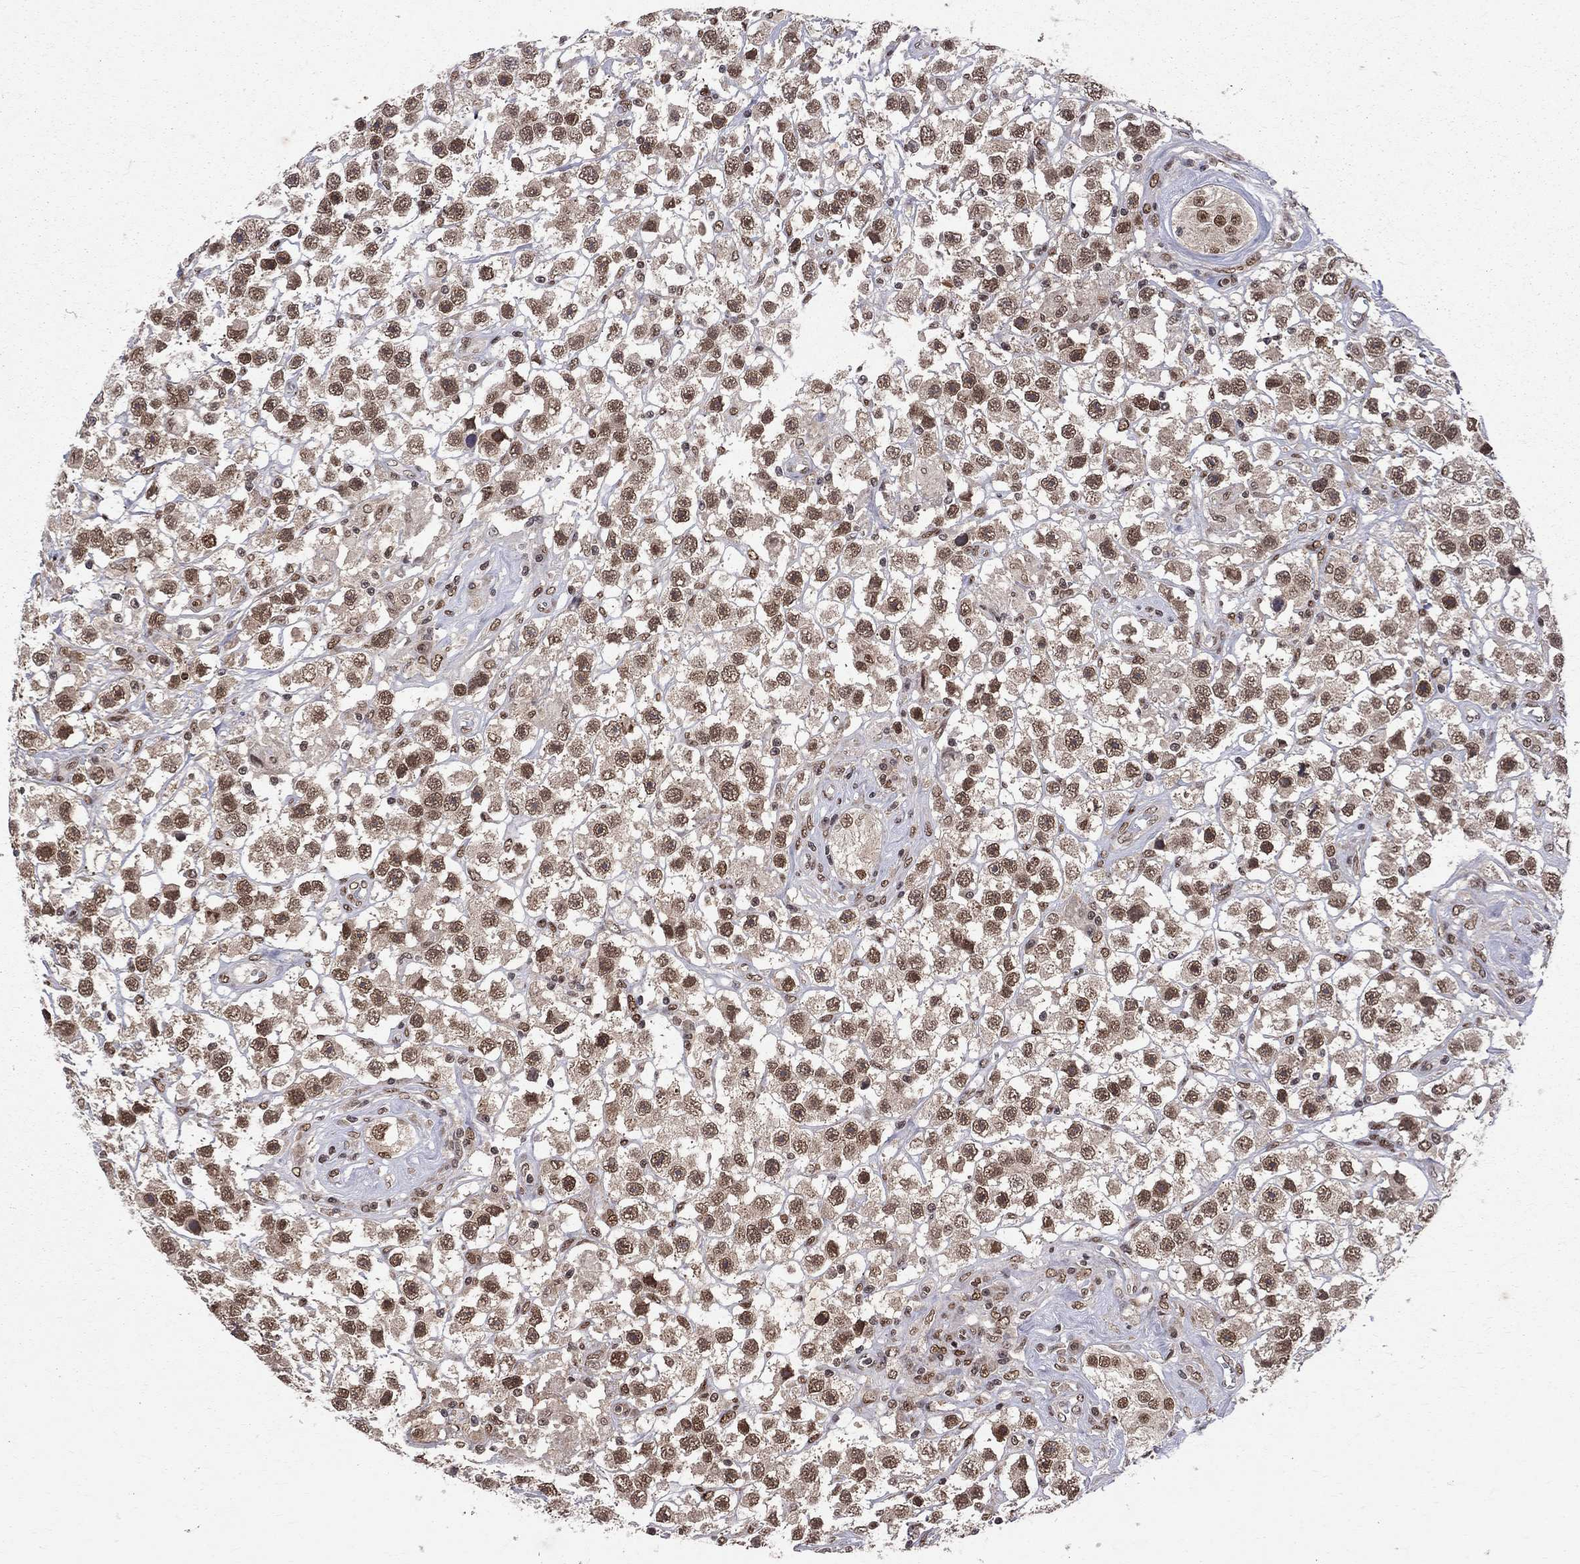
{"staining": {"intensity": "moderate", "quantity": "25%-75%", "location": "nuclear"}, "tissue": "testis cancer", "cell_type": "Tumor cells", "image_type": "cancer", "snomed": [{"axis": "morphology", "description": "Seminoma, NOS"}, {"axis": "topography", "description": "Testis"}], "caption": "This is an image of immunohistochemistry (IHC) staining of testis seminoma, which shows moderate positivity in the nuclear of tumor cells.", "gene": "SAP30L", "patient": {"sex": "male", "age": 45}}